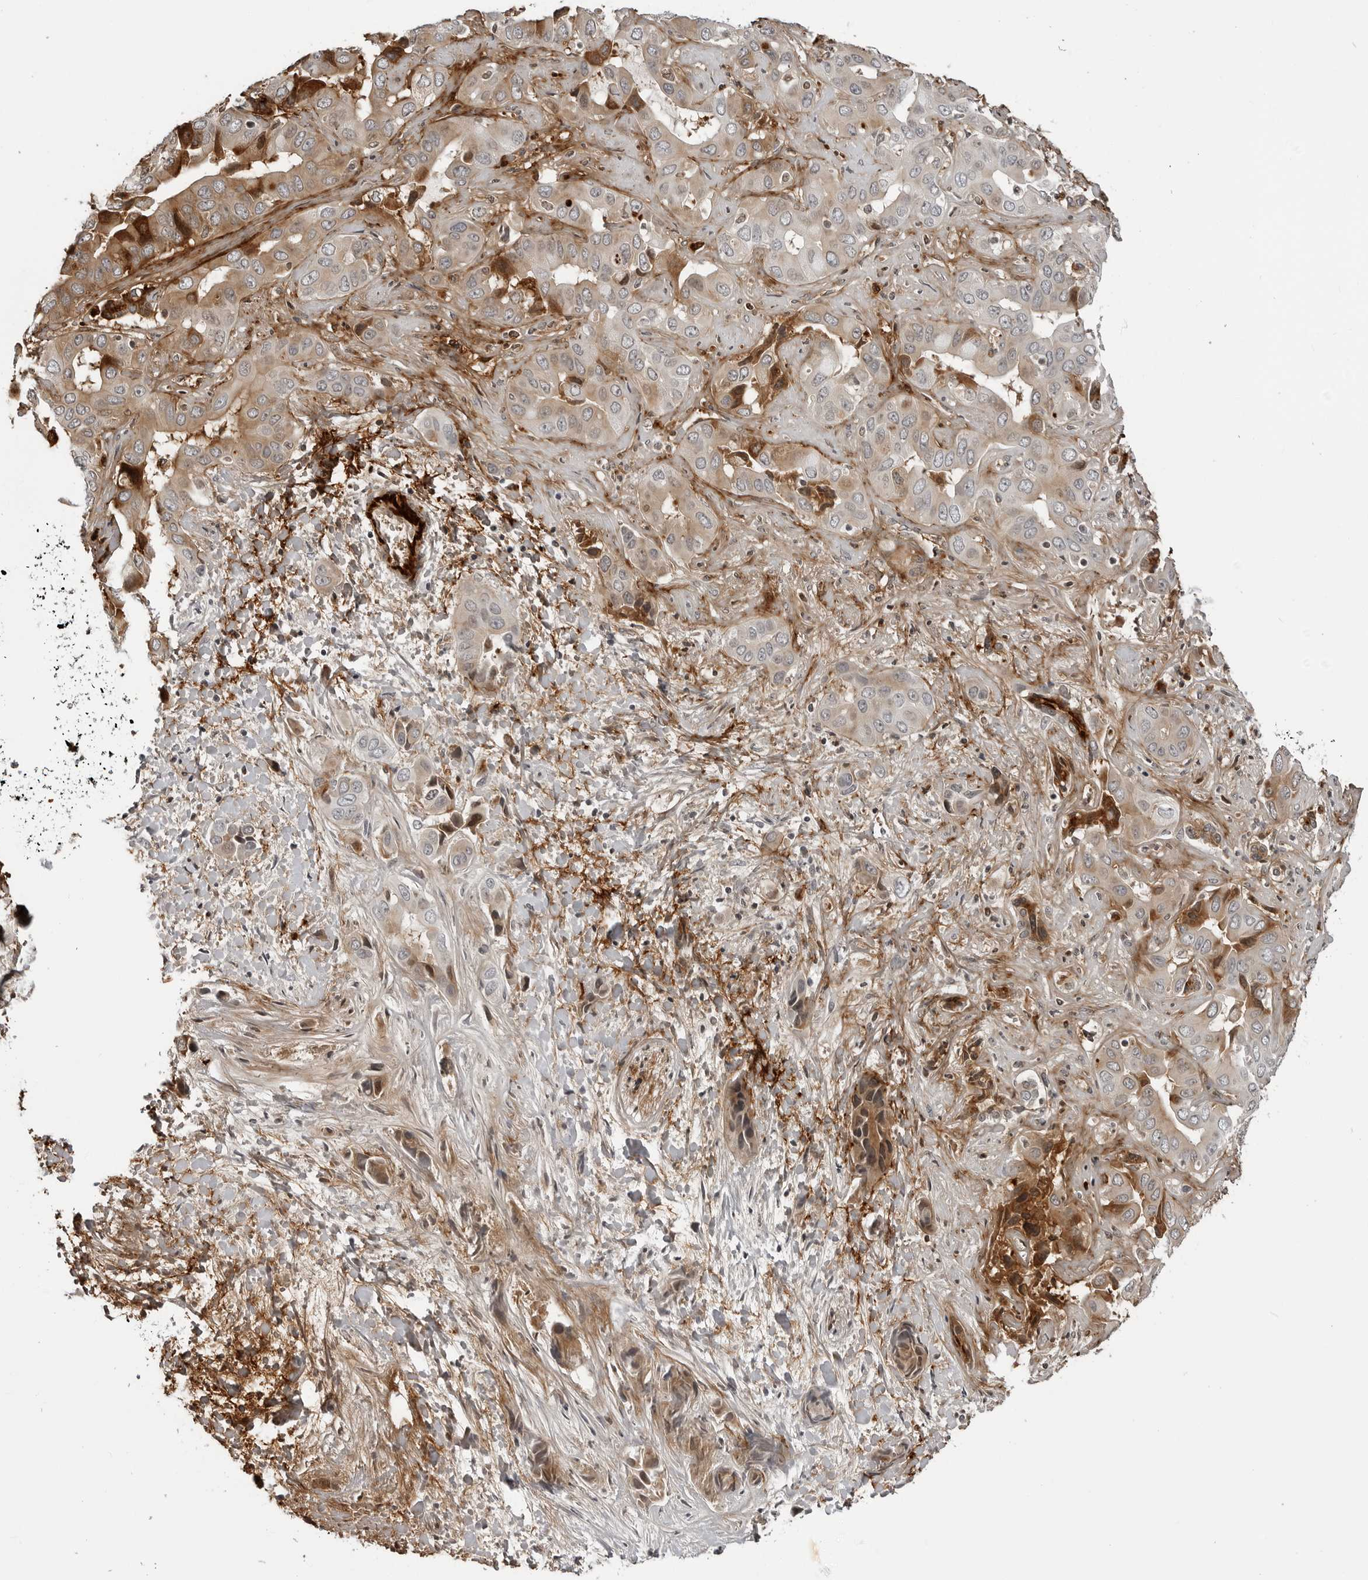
{"staining": {"intensity": "strong", "quantity": "25%-75%", "location": "cytoplasmic/membranous"}, "tissue": "liver cancer", "cell_type": "Tumor cells", "image_type": "cancer", "snomed": [{"axis": "morphology", "description": "Cholangiocarcinoma"}, {"axis": "topography", "description": "Liver"}], "caption": "This histopathology image displays immunohistochemistry (IHC) staining of liver cancer, with high strong cytoplasmic/membranous positivity in approximately 25%-75% of tumor cells.", "gene": "CXCR5", "patient": {"sex": "female", "age": 52}}